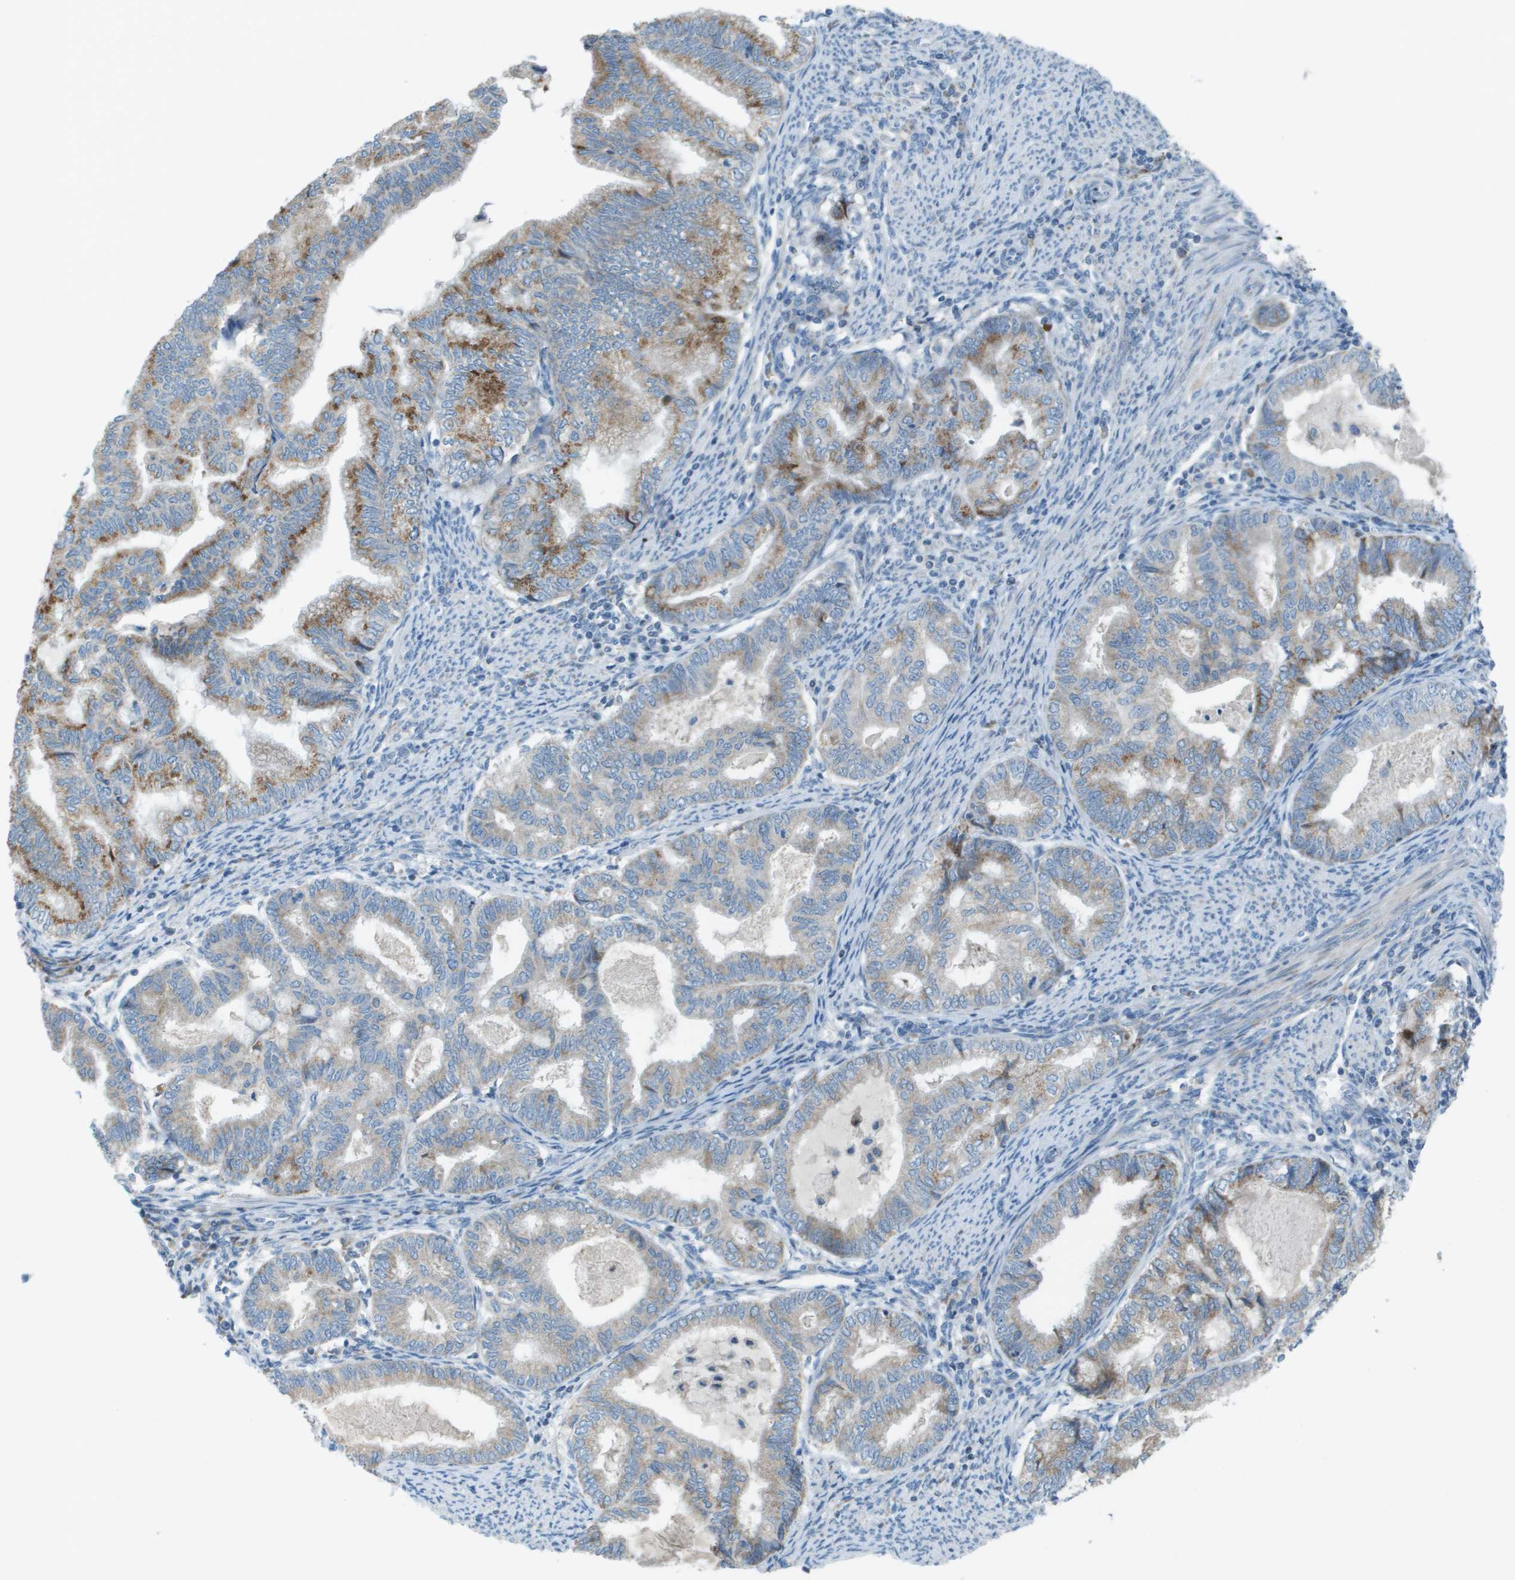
{"staining": {"intensity": "moderate", "quantity": "25%-75%", "location": "cytoplasmic/membranous"}, "tissue": "endometrial cancer", "cell_type": "Tumor cells", "image_type": "cancer", "snomed": [{"axis": "morphology", "description": "Adenocarcinoma, NOS"}, {"axis": "topography", "description": "Endometrium"}], "caption": "An immunohistochemistry photomicrograph of tumor tissue is shown. Protein staining in brown shows moderate cytoplasmic/membranous positivity in endometrial adenocarcinoma within tumor cells.", "gene": "GALNT6", "patient": {"sex": "female", "age": 79}}